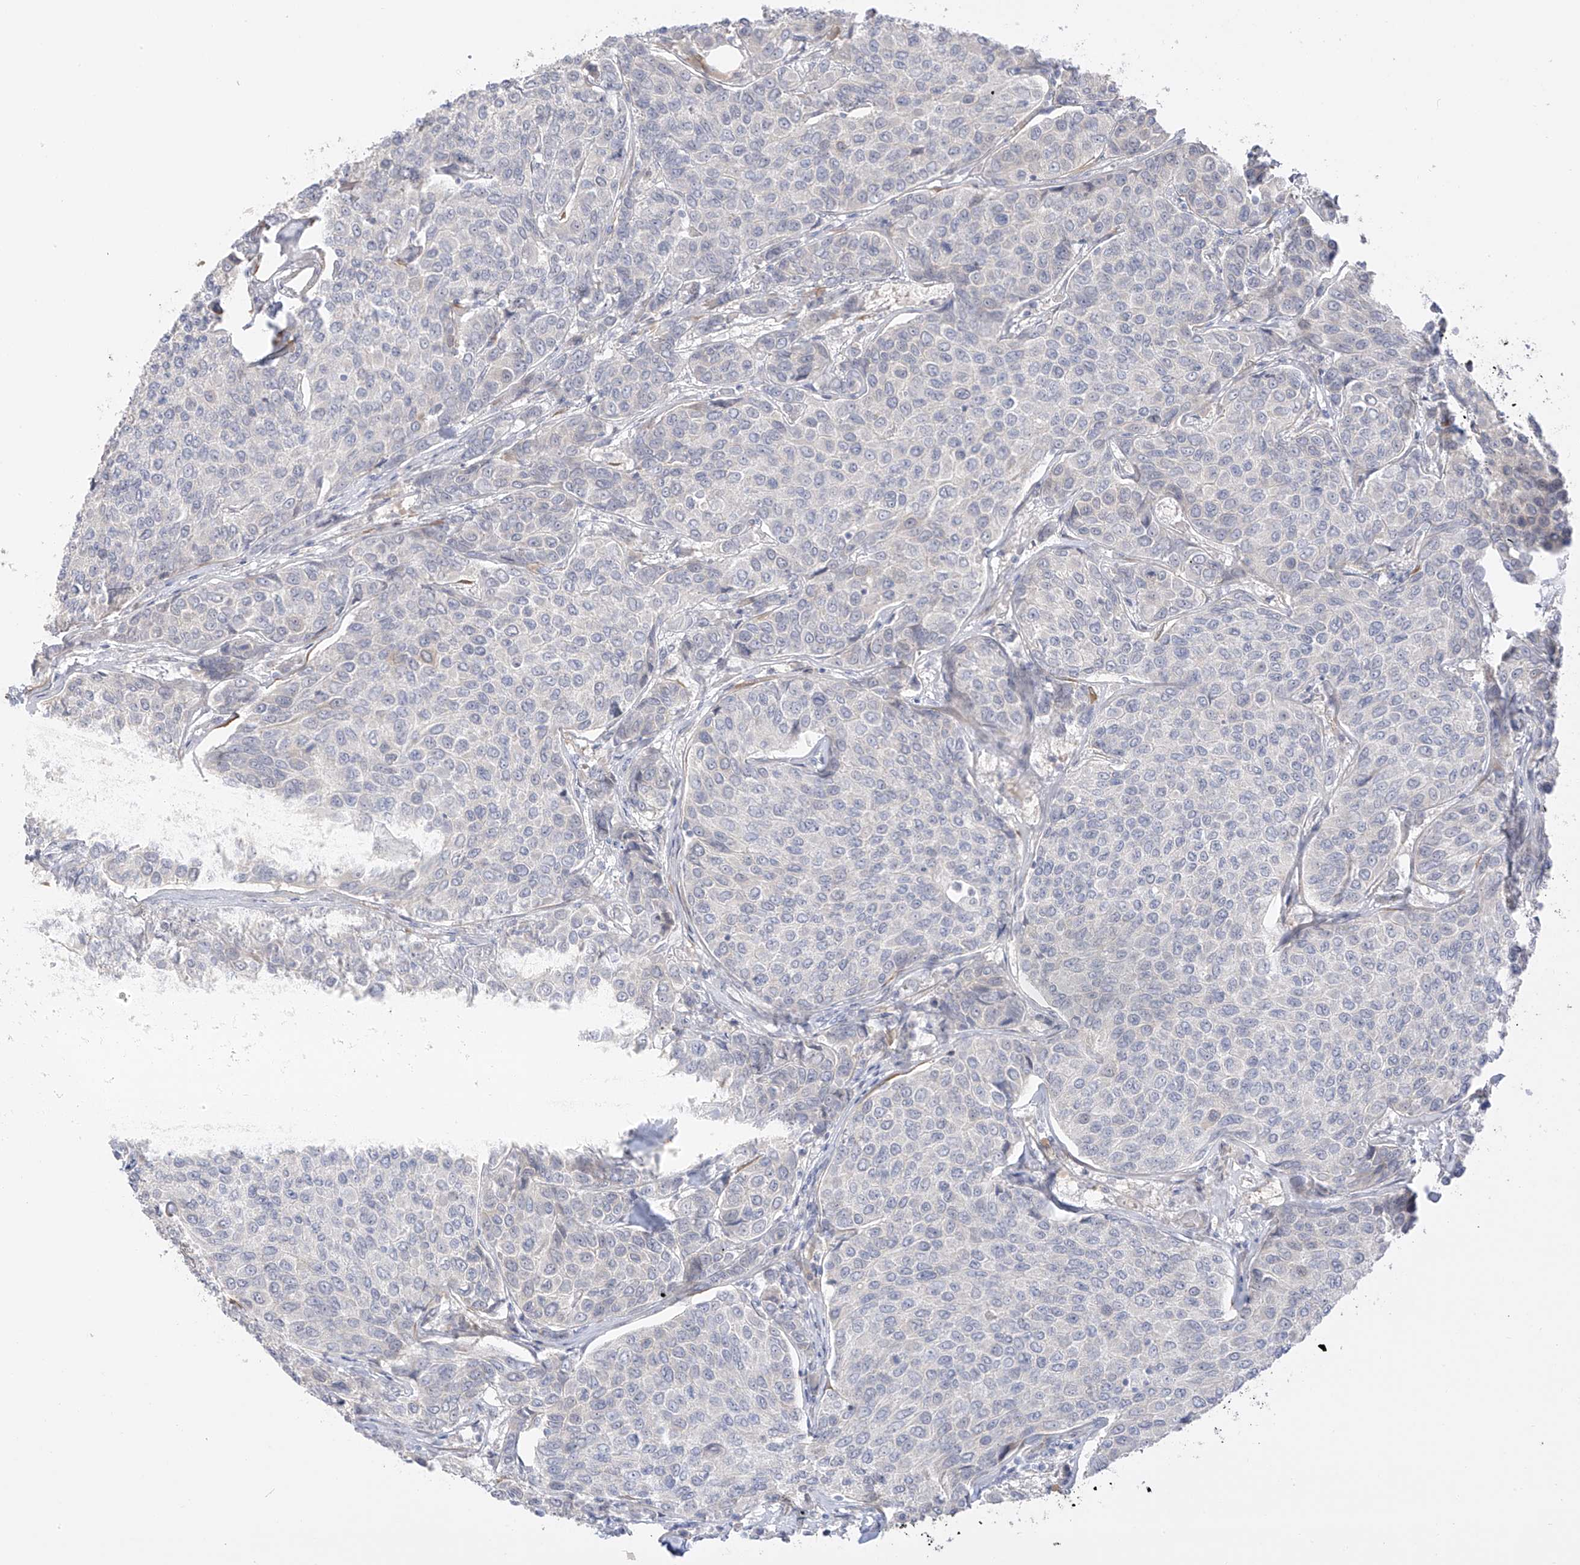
{"staining": {"intensity": "negative", "quantity": "none", "location": "none"}, "tissue": "breast cancer", "cell_type": "Tumor cells", "image_type": "cancer", "snomed": [{"axis": "morphology", "description": "Duct carcinoma"}, {"axis": "topography", "description": "Breast"}], "caption": "Tumor cells show no significant protein expression in breast cancer (intraductal carcinoma).", "gene": "DCDC2", "patient": {"sex": "female", "age": 55}}